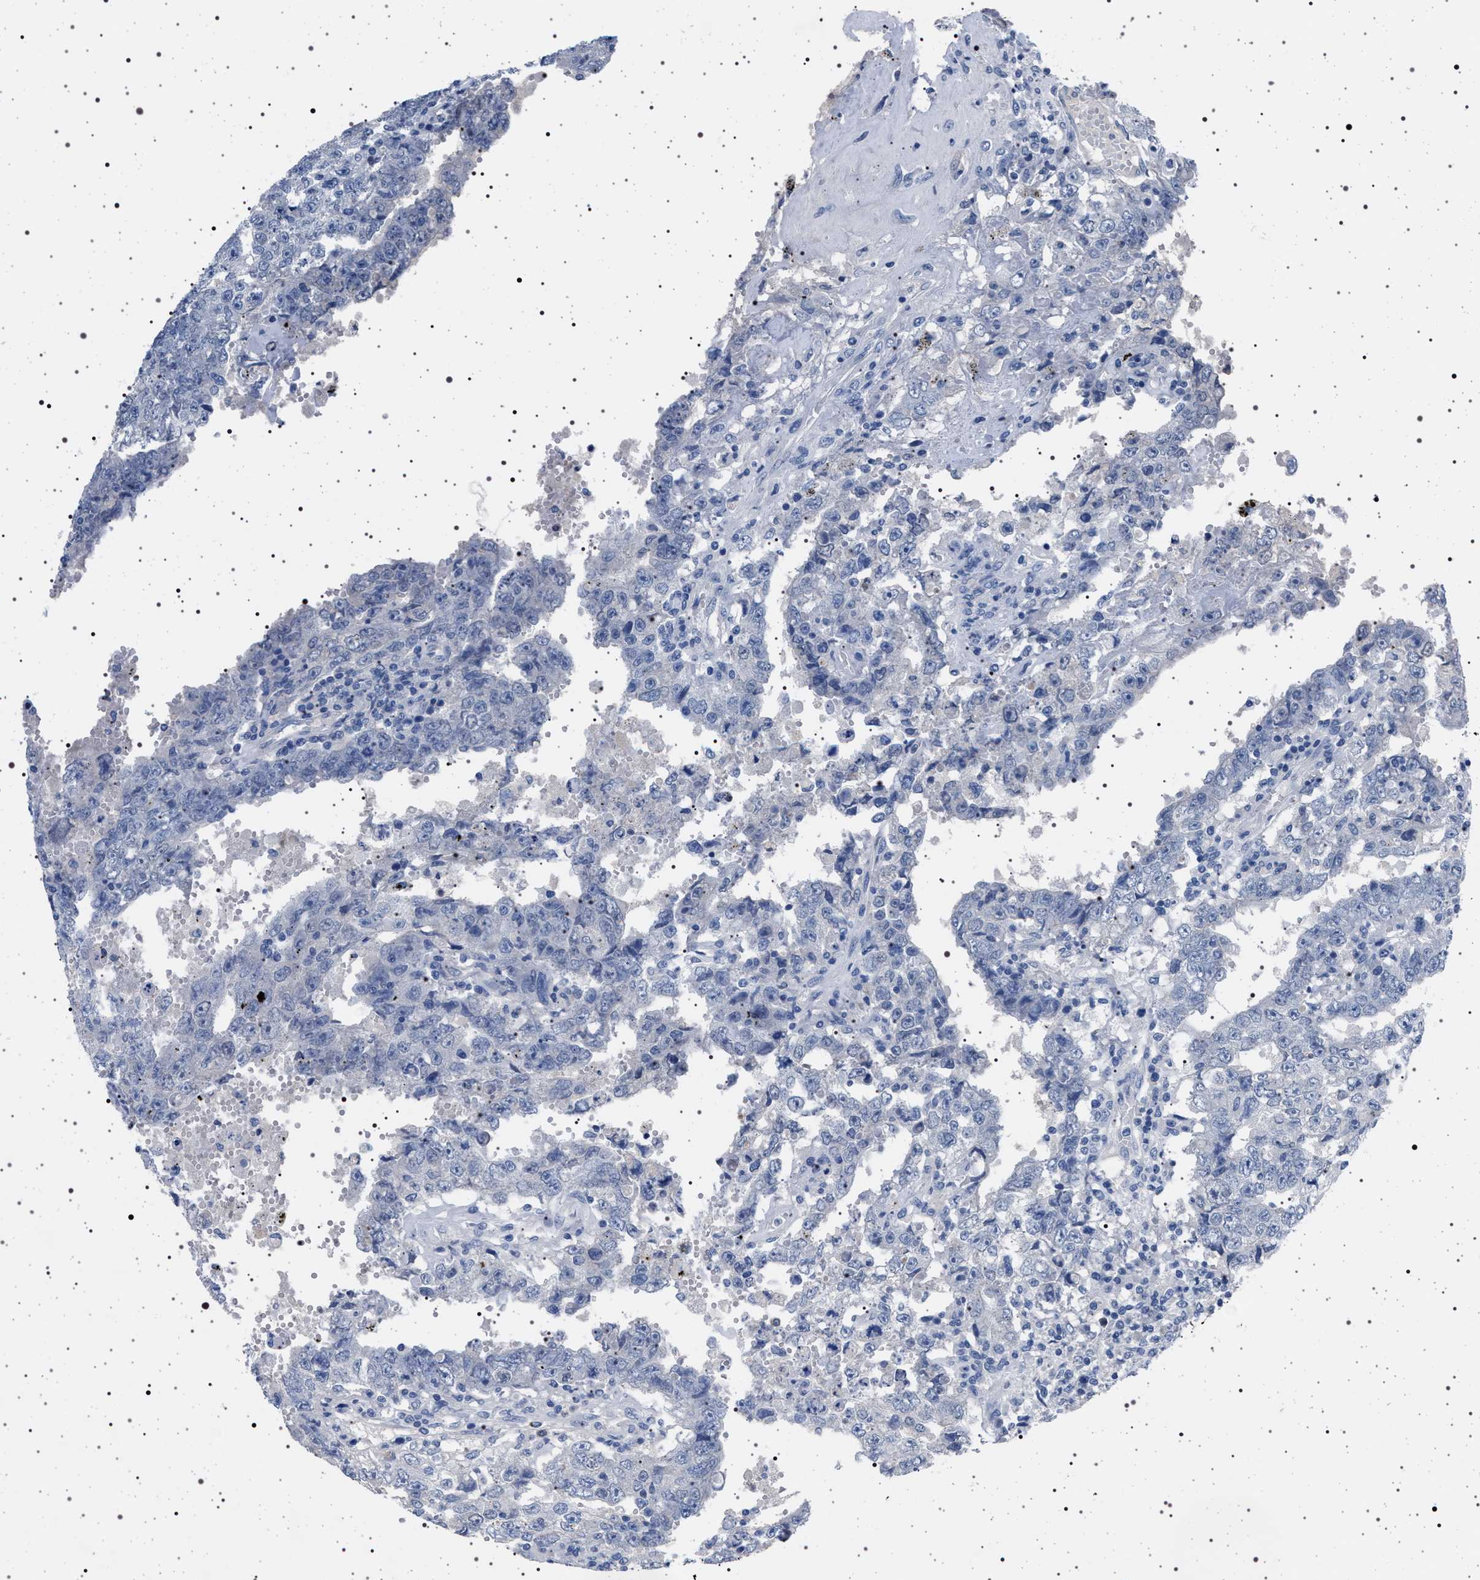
{"staining": {"intensity": "negative", "quantity": "none", "location": "none"}, "tissue": "testis cancer", "cell_type": "Tumor cells", "image_type": "cancer", "snomed": [{"axis": "morphology", "description": "Carcinoma, Embryonal, NOS"}, {"axis": "topography", "description": "Testis"}], "caption": "This is an immunohistochemistry (IHC) image of testis cancer (embryonal carcinoma). There is no positivity in tumor cells.", "gene": "NAT9", "patient": {"sex": "male", "age": 26}}